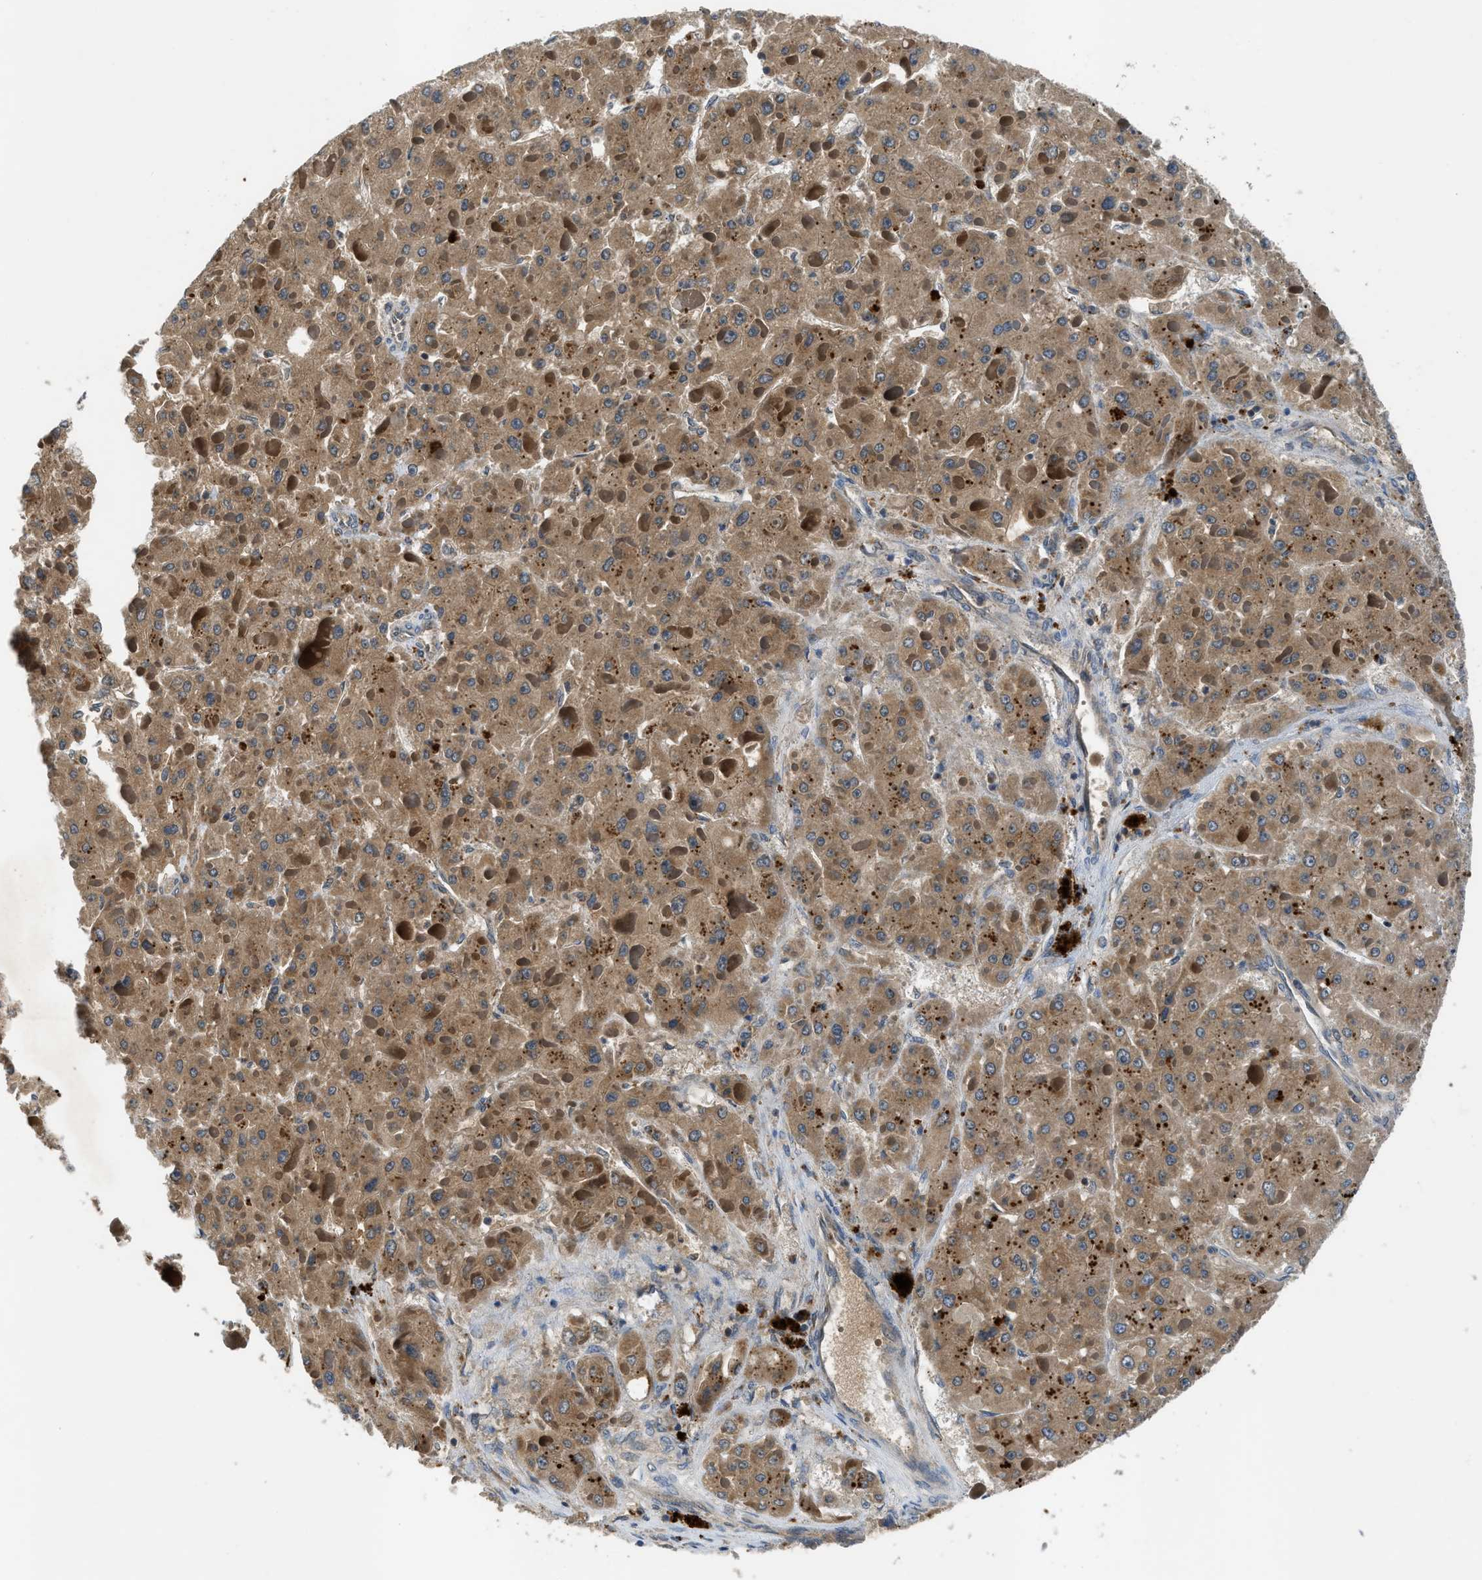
{"staining": {"intensity": "moderate", "quantity": ">75%", "location": "cytoplasmic/membranous"}, "tissue": "liver cancer", "cell_type": "Tumor cells", "image_type": "cancer", "snomed": [{"axis": "morphology", "description": "Carcinoma, Hepatocellular, NOS"}, {"axis": "topography", "description": "Liver"}], "caption": "Hepatocellular carcinoma (liver) was stained to show a protein in brown. There is medium levels of moderate cytoplasmic/membranous staining in about >75% of tumor cells.", "gene": "PAFAH2", "patient": {"sex": "female", "age": 73}}